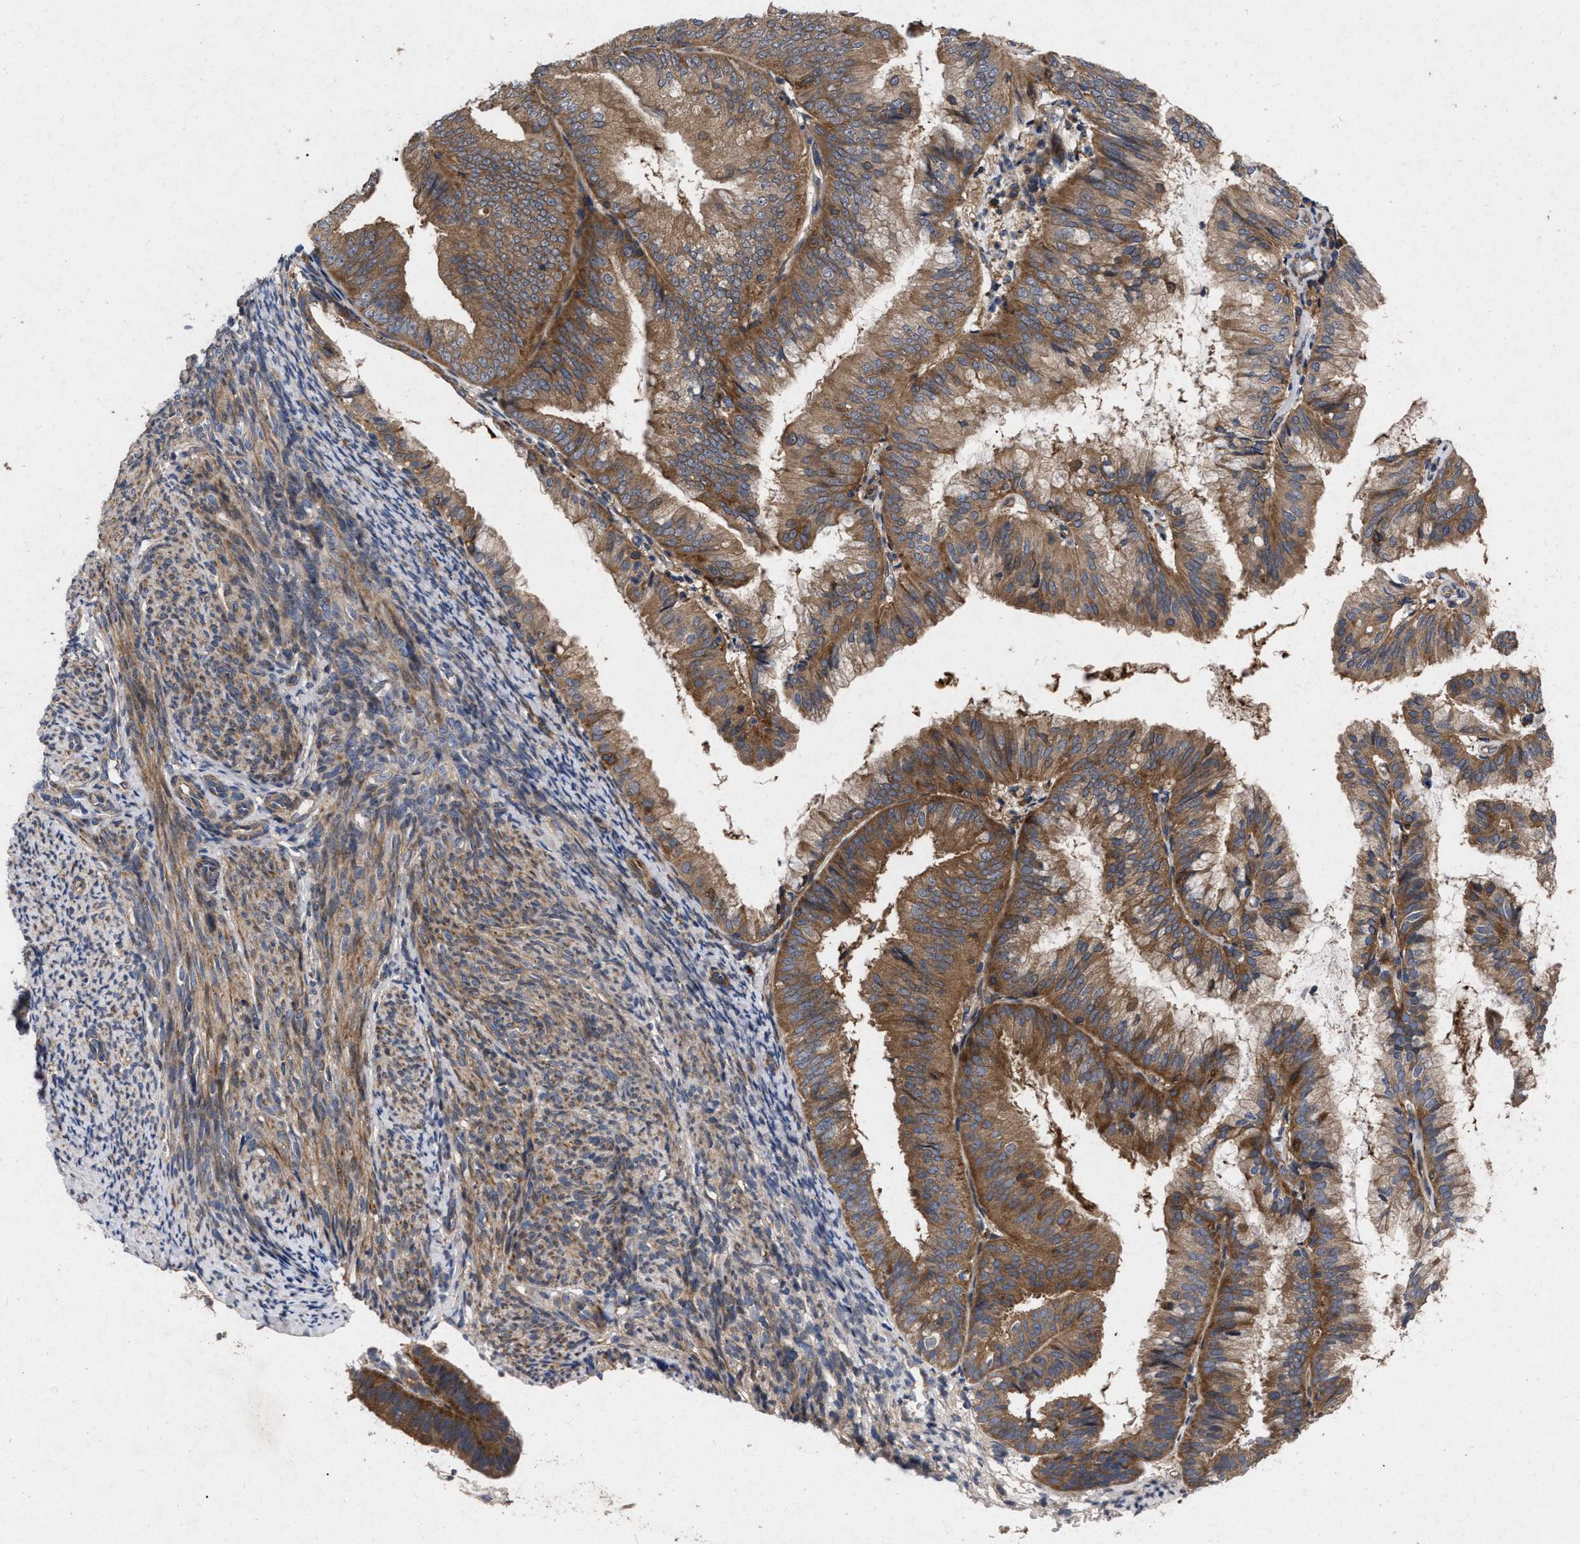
{"staining": {"intensity": "moderate", "quantity": ">75%", "location": "cytoplasmic/membranous"}, "tissue": "endometrial cancer", "cell_type": "Tumor cells", "image_type": "cancer", "snomed": [{"axis": "morphology", "description": "Adenocarcinoma, NOS"}, {"axis": "topography", "description": "Endometrium"}], "caption": "Protein expression analysis of human endometrial cancer (adenocarcinoma) reveals moderate cytoplasmic/membranous positivity in about >75% of tumor cells.", "gene": "CDKN2C", "patient": {"sex": "female", "age": 63}}